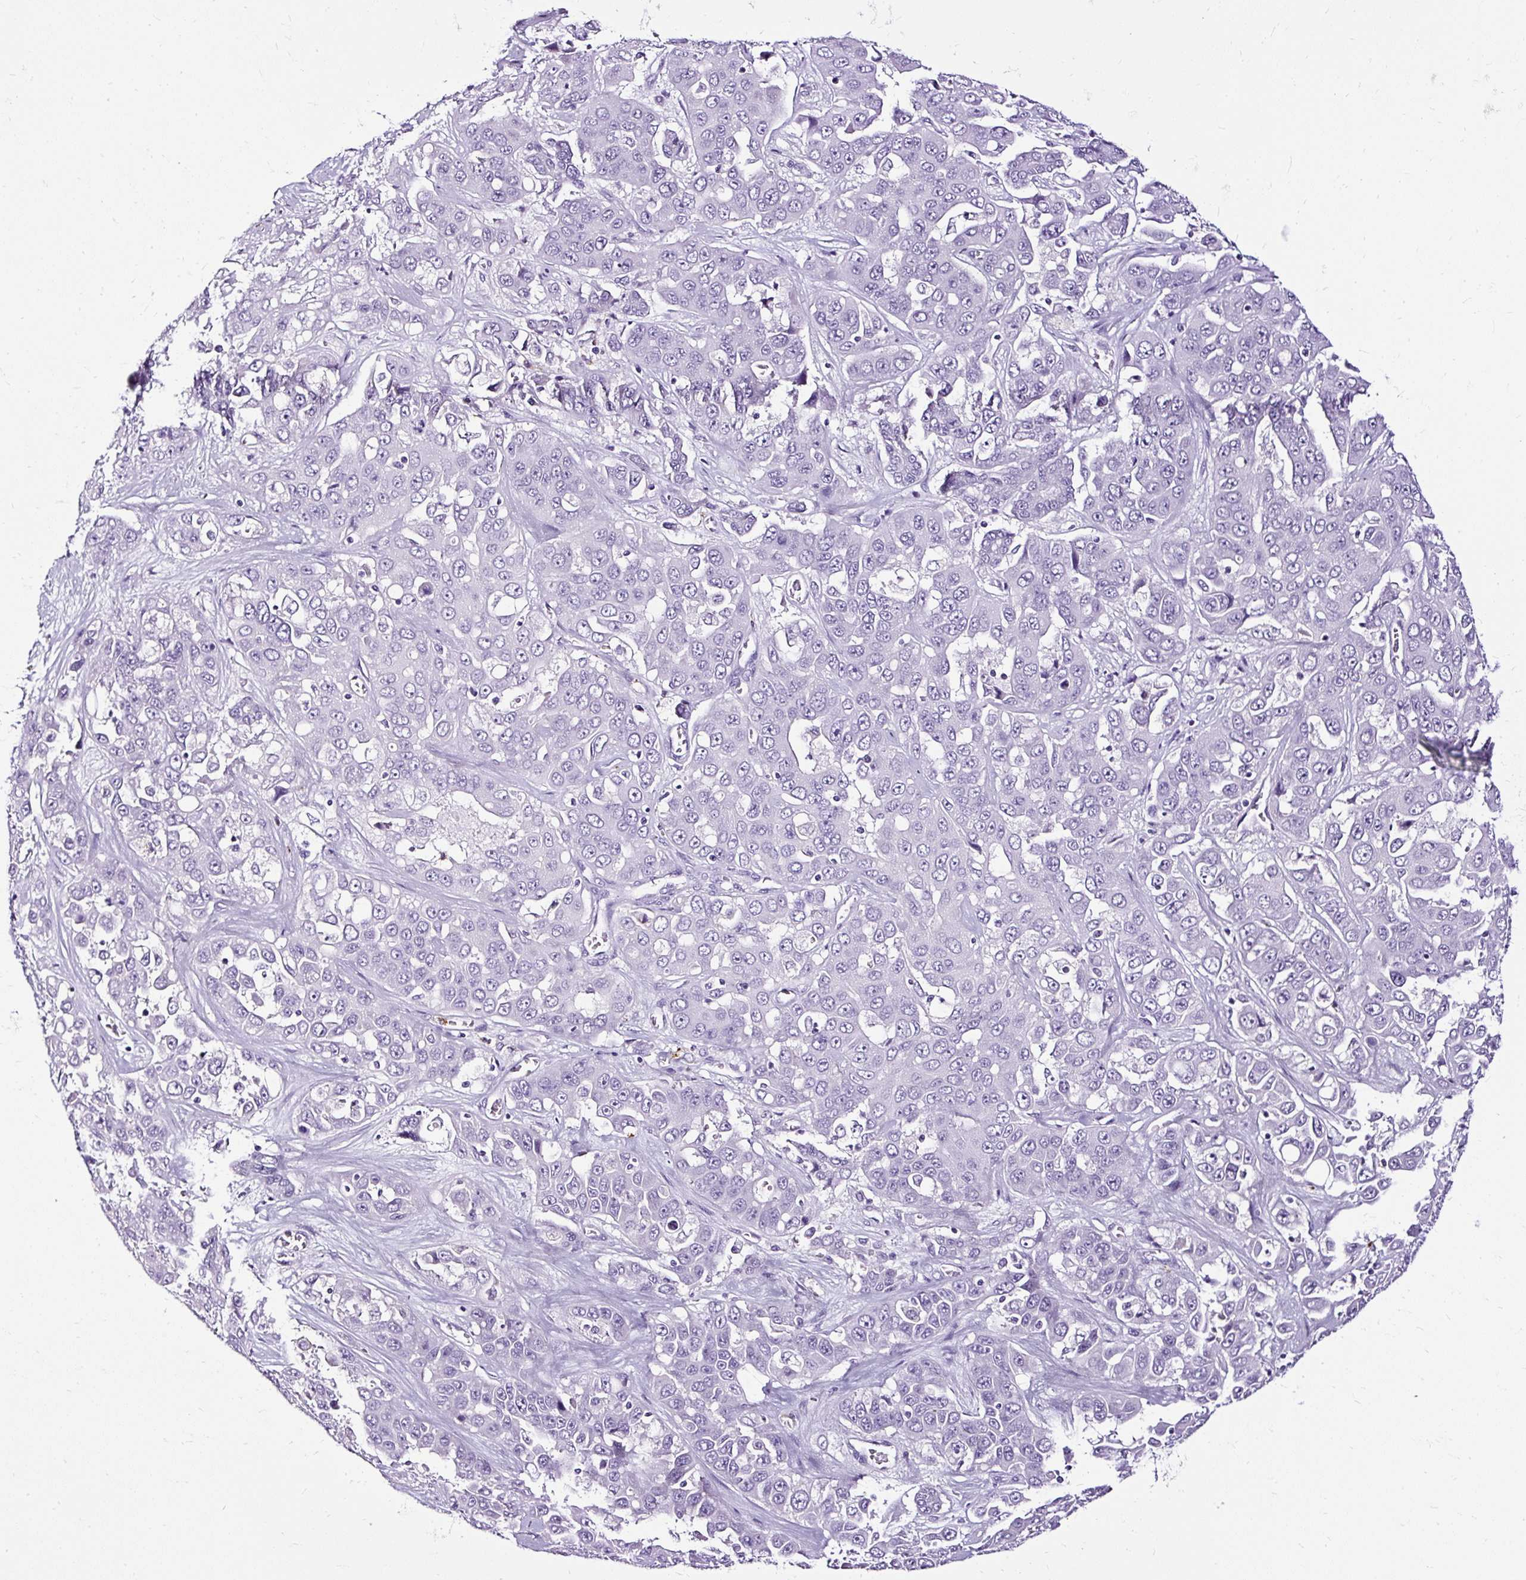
{"staining": {"intensity": "negative", "quantity": "none", "location": "none"}, "tissue": "liver cancer", "cell_type": "Tumor cells", "image_type": "cancer", "snomed": [{"axis": "morphology", "description": "Cholangiocarcinoma"}, {"axis": "topography", "description": "Liver"}], "caption": "The IHC photomicrograph has no significant positivity in tumor cells of liver cholangiocarcinoma tissue.", "gene": "SLC7A8", "patient": {"sex": "female", "age": 52}}